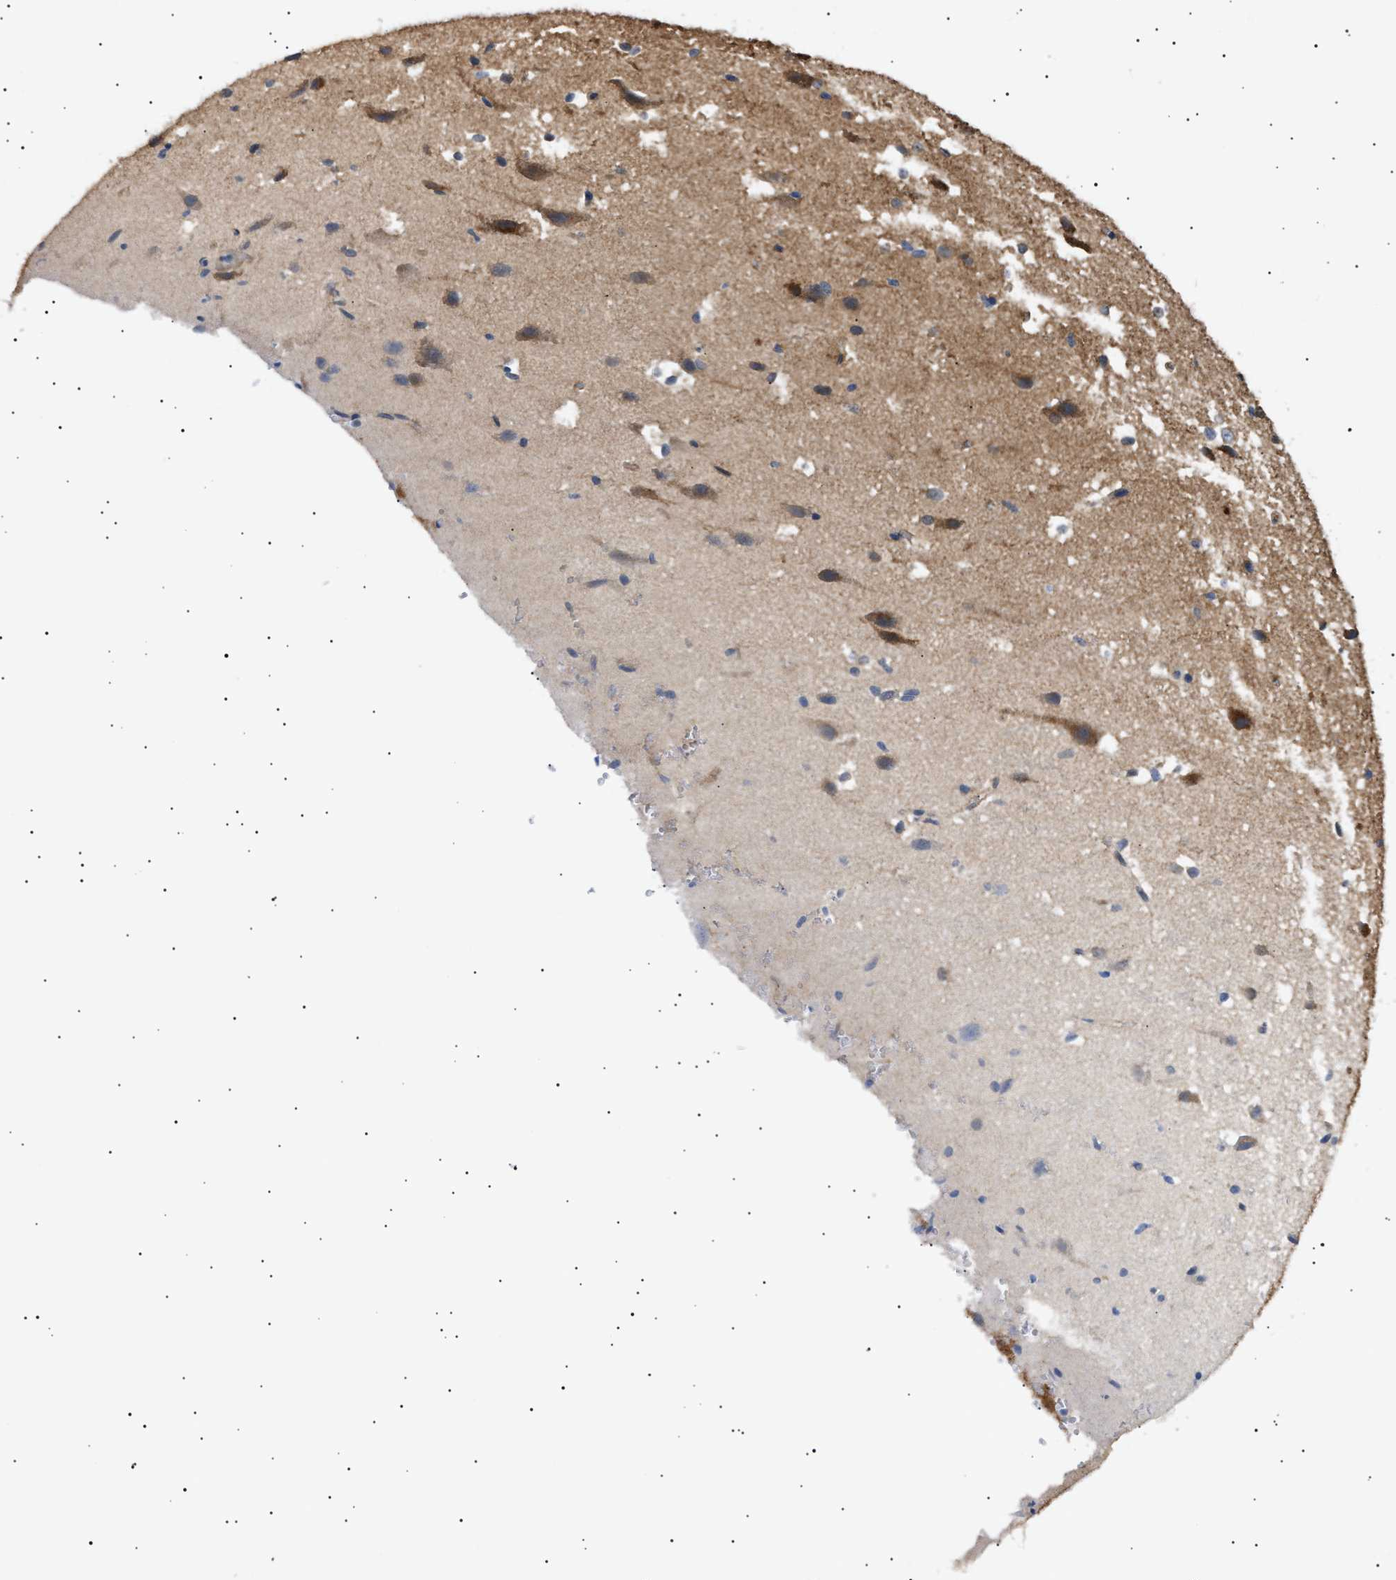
{"staining": {"intensity": "strong", "quantity": ">75%", "location": "cytoplasmic/membranous"}, "tissue": "cerebral cortex", "cell_type": "Endothelial cells", "image_type": "normal", "snomed": [{"axis": "morphology", "description": "Normal tissue, NOS"}, {"axis": "morphology", "description": "Developmental malformation"}, {"axis": "topography", "description": "Cerebral cortex"}], "caption": "Immunohistochemical staining of benign human cerebral cortex exhibits high levels of strong cytoplasmic/membranous staining in approximately >75% of endothelial cells. (brown staining indicates protein expression, while blue staining denotes nuclei).", "gene": "SIRT5", "patient": {"sex": "female", "age": 30}}